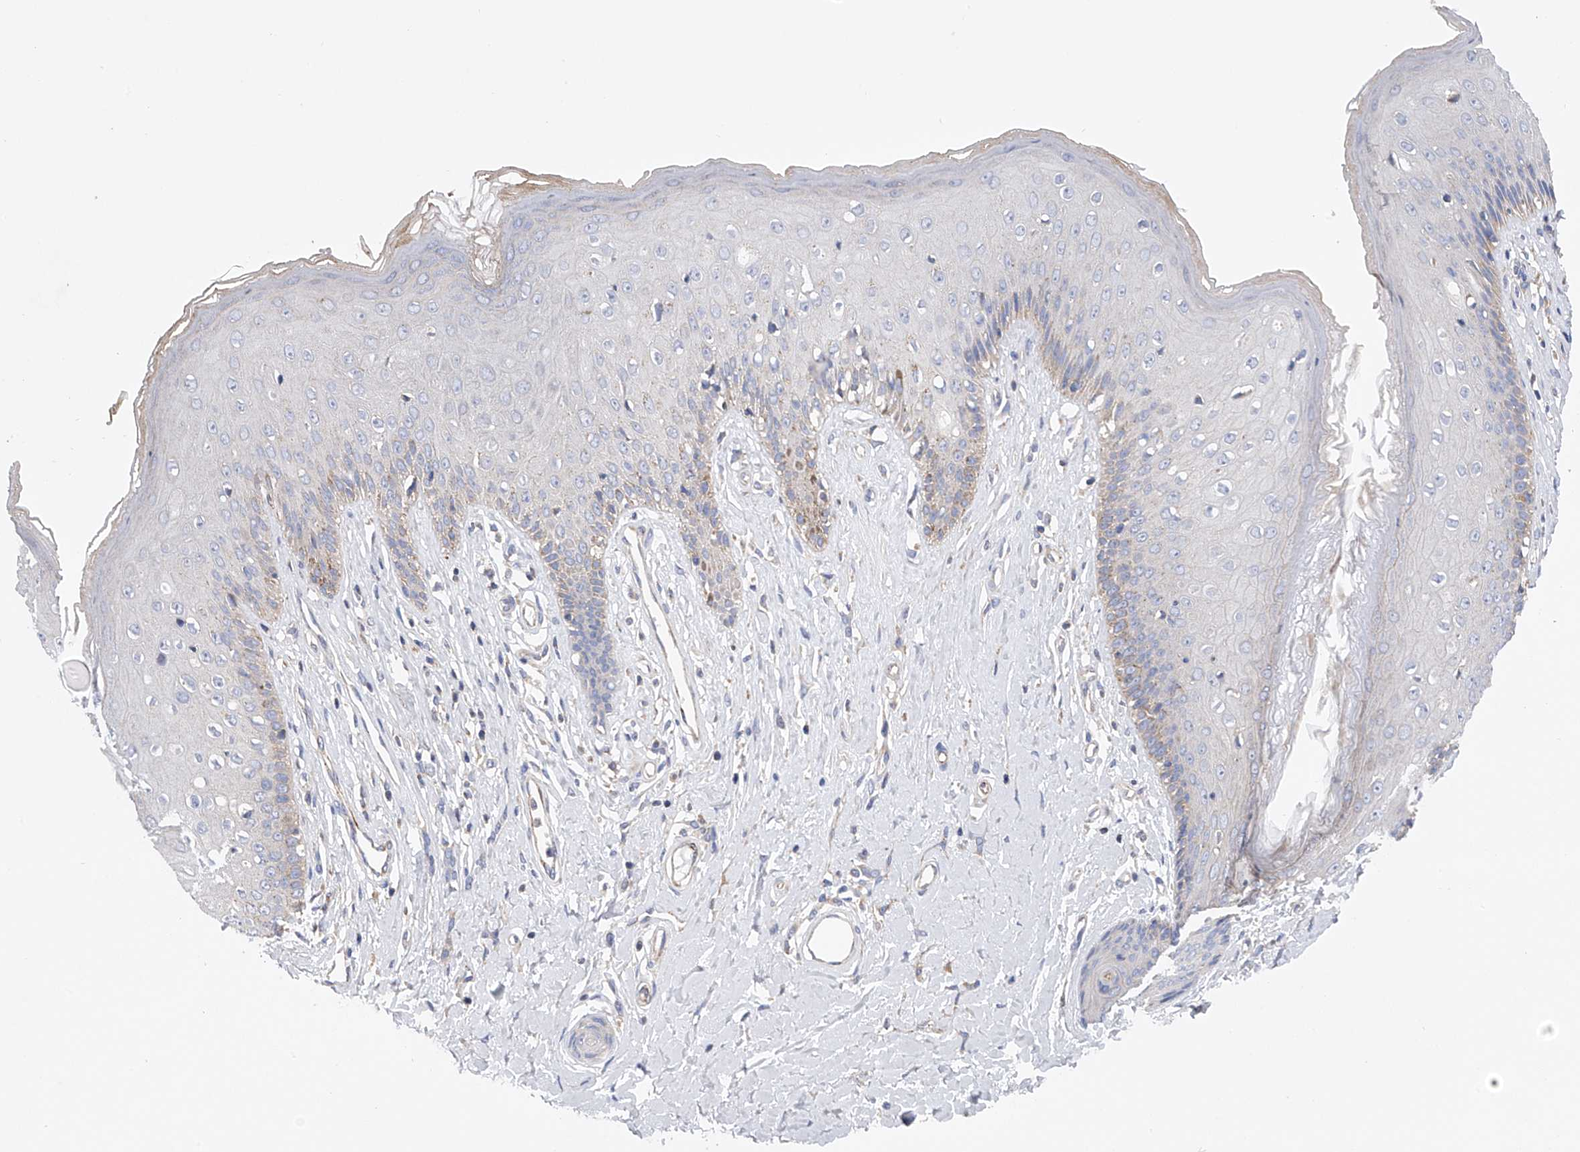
{"staining": {"intensity": "weak", "quantity": "<25%", "location": "cytoplasmic/membranous"}, "tissue": "skin", "cell_type": "Epidermal cells", "image_type": "normal", "snomed": [{"axis": "morphology", "description": "Normal tissue, NOS"}, {"axis": "morphology", "description": "Squamous cell carcinoma, NOS"}, {"axis": "topography", "description": "Vulva"}], "caption": "High power microscopy image of an immunohistochemistry (IHC) image of unremarkable skin, revealing no significant expression in epidermal cells.", "gene": "MLYCD", "patient": {"sex": "female", "age": 85}}